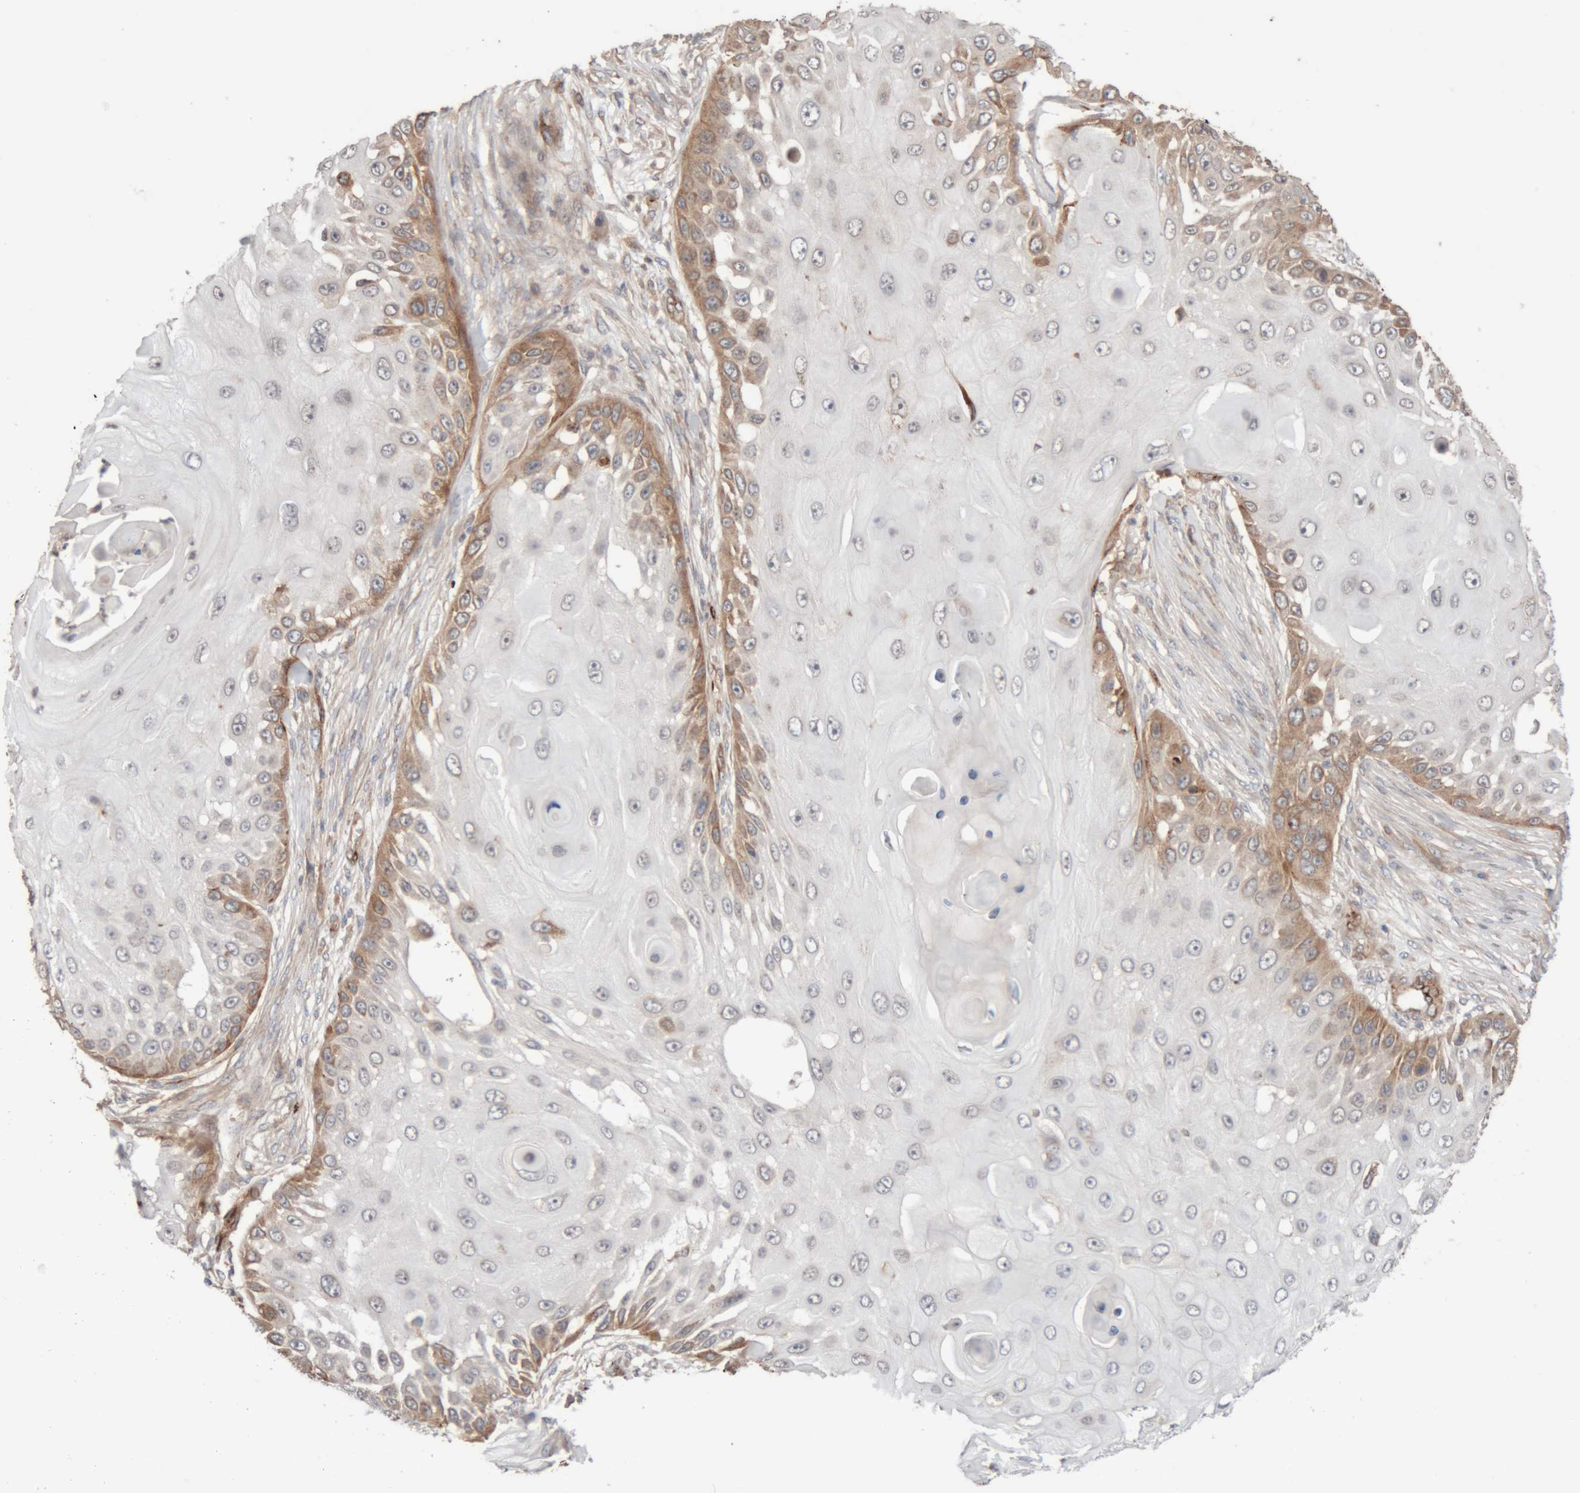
{"staining": {"intensity": "moderate", "quantity": "<25%", "location": "cytoplasmic/membranous"}, "tissue": "skin cancer", "cell_type": "Tumor cells", "image_type": "cancer", "snomed": [{"axis": "morphology", "description": "Squamous cell carcinoma, NOS"}, {"axis": "topography", "description": "Skin"}], "caption": "Skin cancer stained with DAB immunohistochemistry (IHC) displays low levels of moderate cytoplasmic/membranous positivity in approximately <25% of tumor cells.", "gene": "RAB32", "patient": {"sex": "female", "age": 44}}